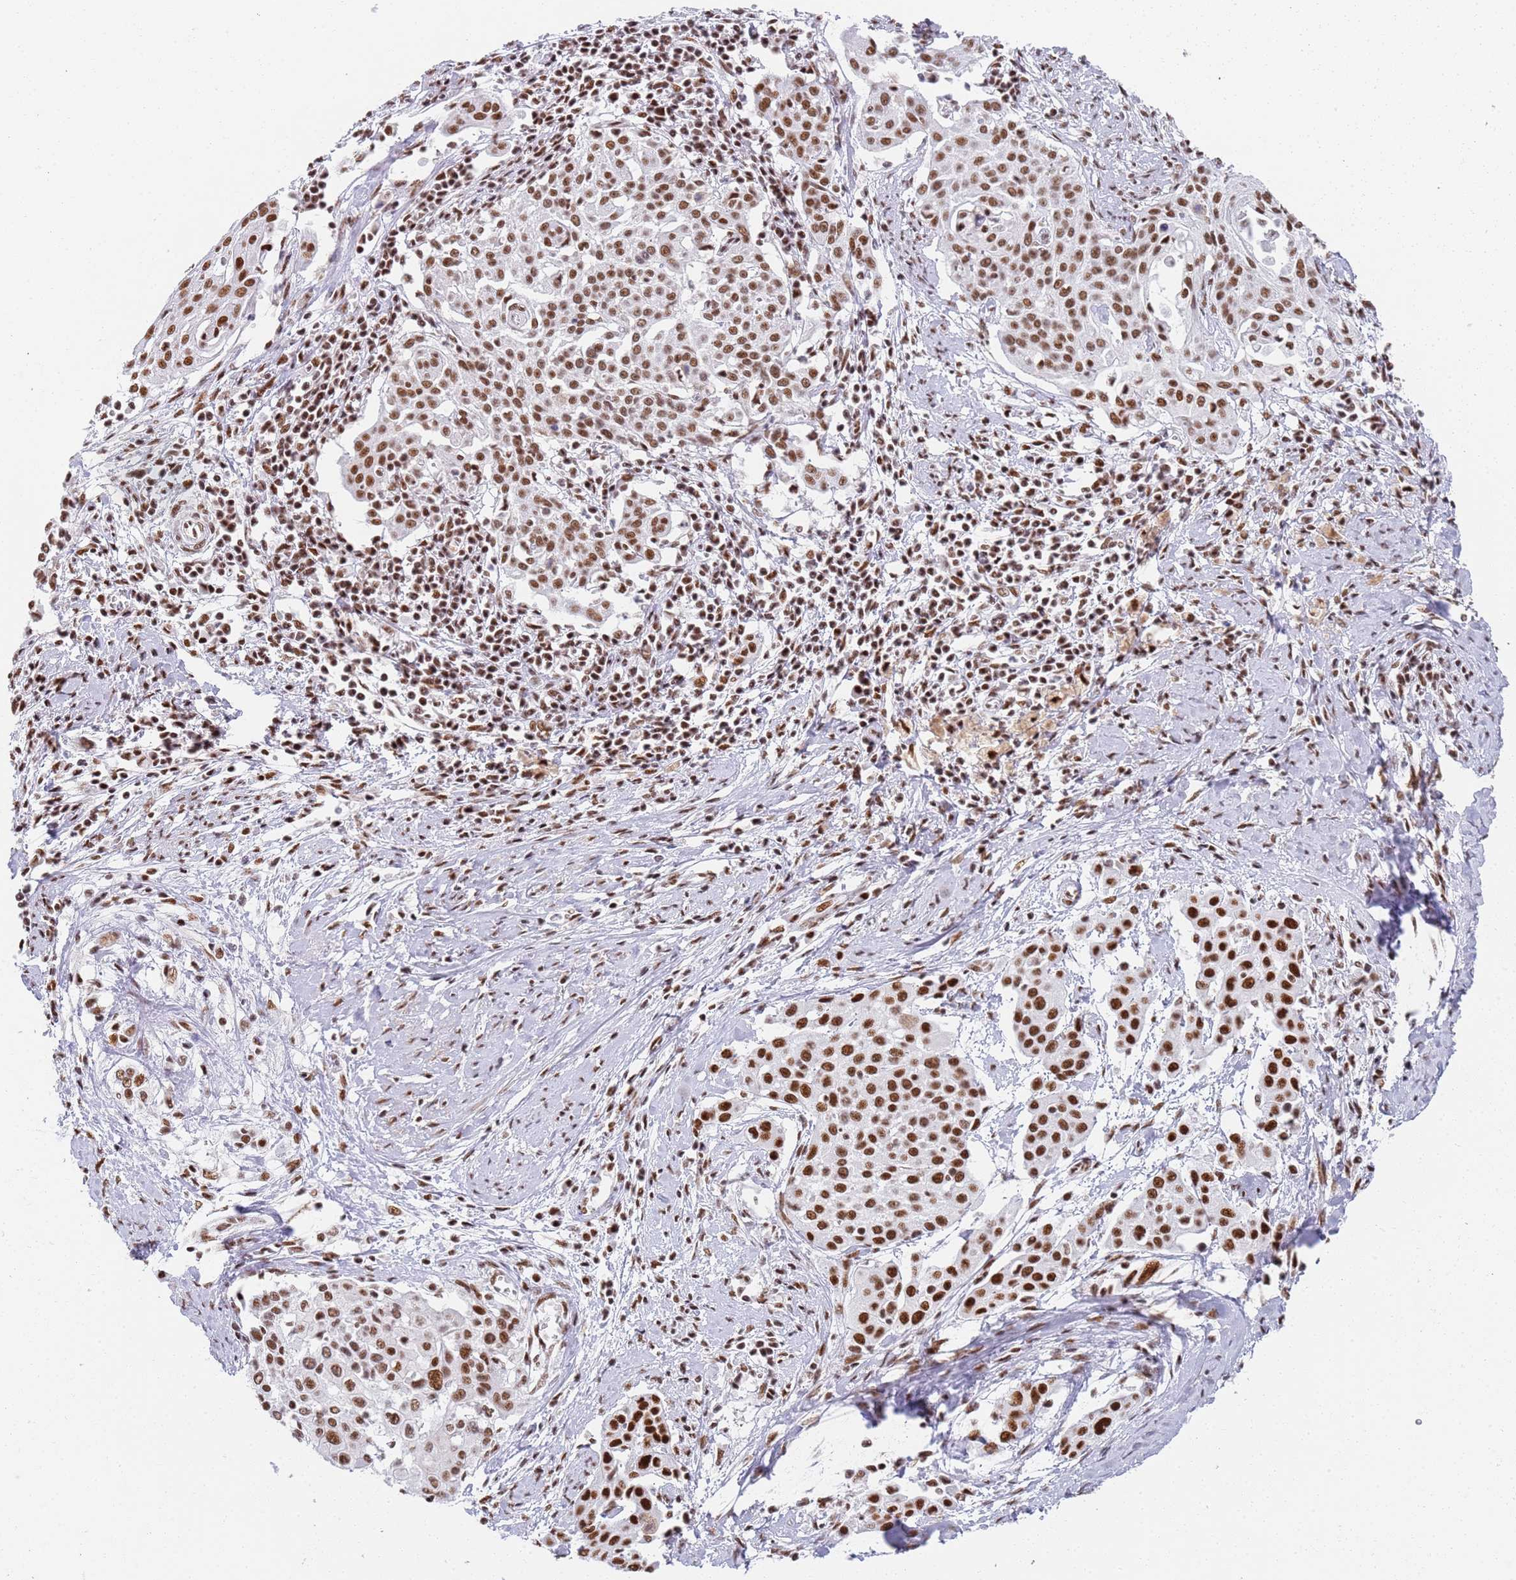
{"staining": {"intensity": "strong", "quantity": ">75%", "location": "nuclear"}, "tissue": "cervical cancer", "cell_type": "Tumor cells", "image_type": "cancer", "snomed": [{"axis": "morphology", "description": "Squamous cell carcinoma, NOS"}, {"axis": "topography", "description": "Cervix"}], "caption": "Immunohistochemistry histopathology image of neoplastic tissue: human cervical cancer (squamous cell carcinoma) stained using immunohistochemistry demonstrates high levels of strong protein expression localized specifically in the nuclear of tumor cells, appearing as a nuclear brown color.", "gene": "AKAP8L", "patient": {"sex": "female", "age": 44}}